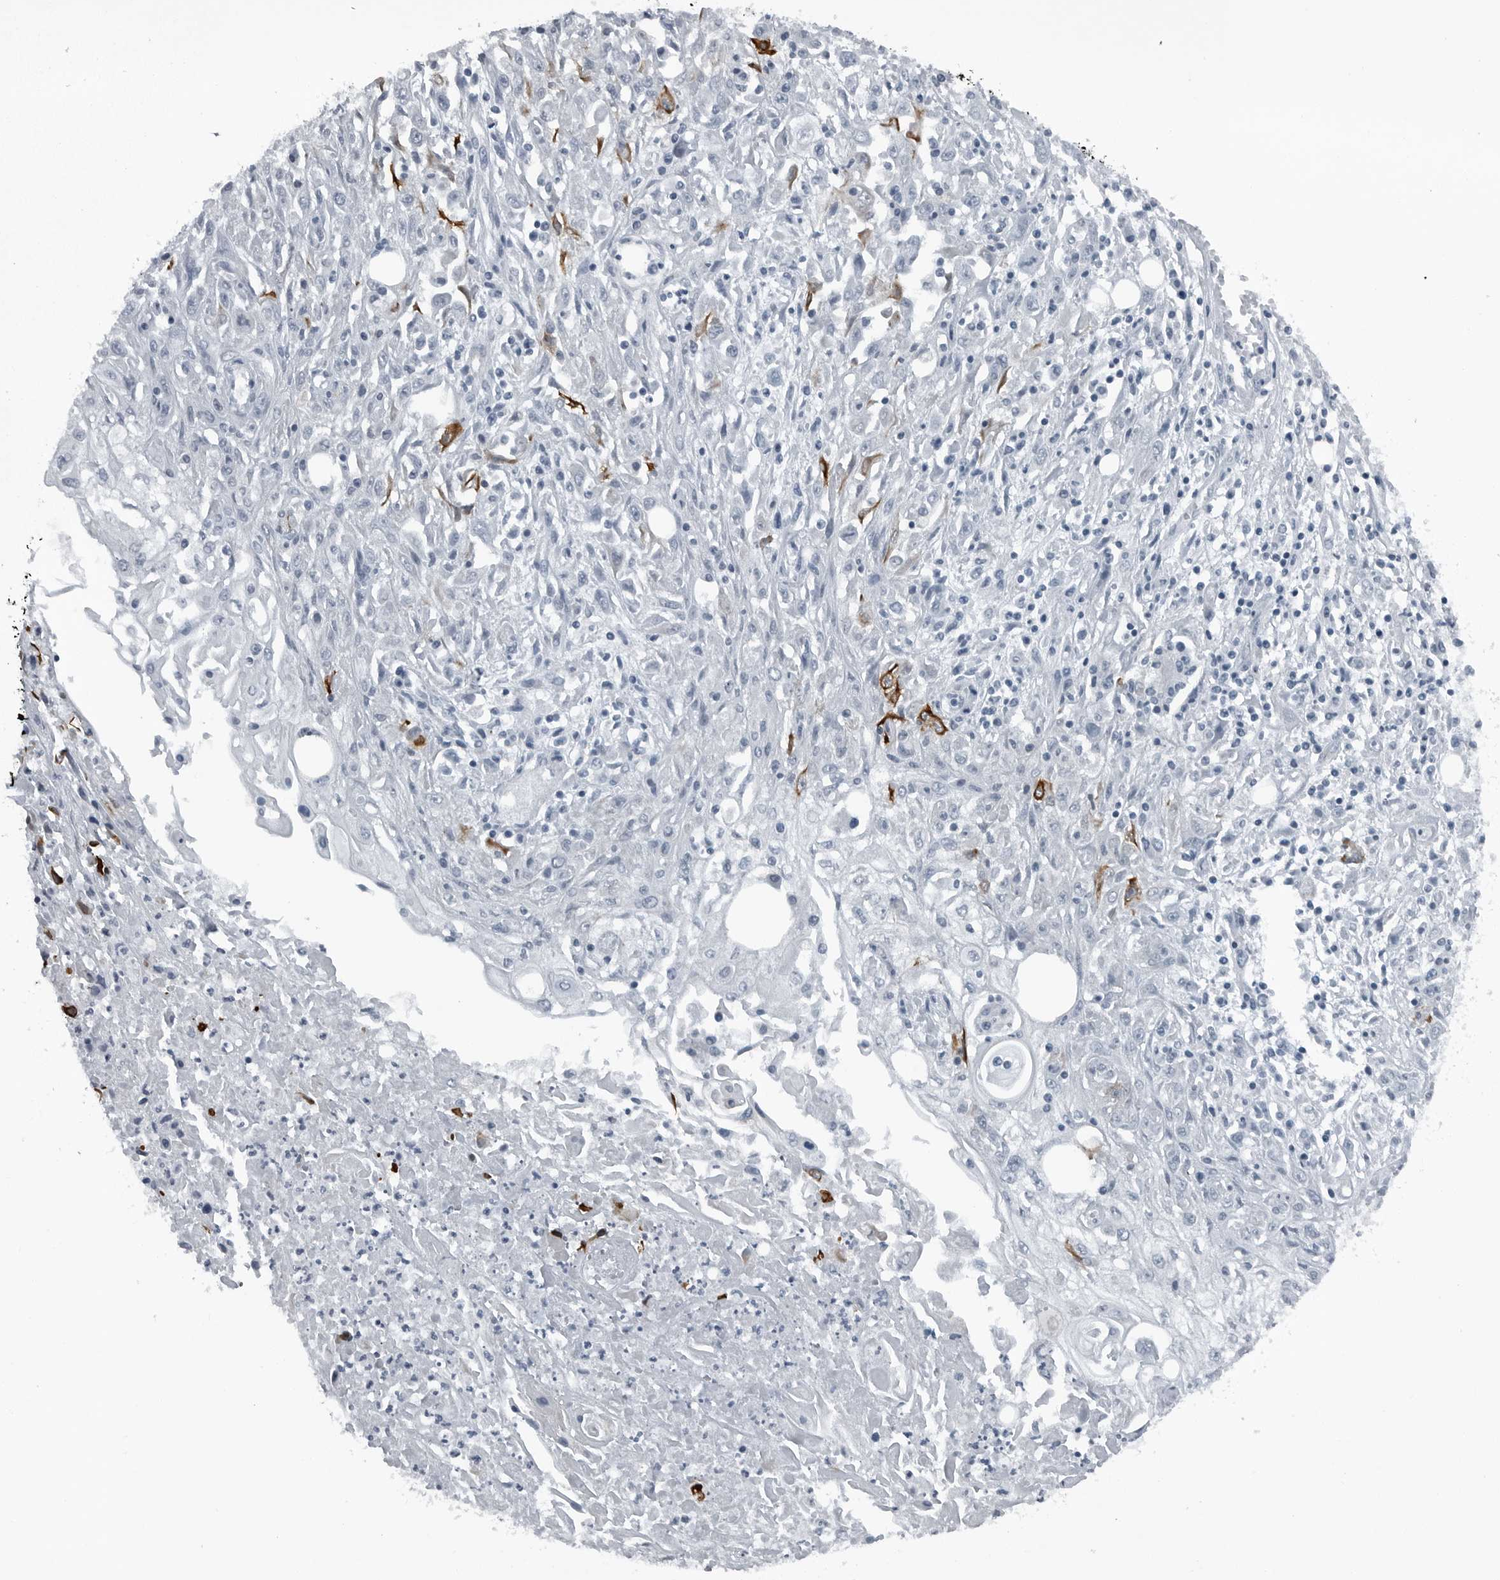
{"staining": {"intensity": "strong", "quantity": "<25%", "location": "cytoplasmic/membranous"}, "tissue": "skin cancer", "cell_type": "Tumor cells", "image_type": "cancer", "snomed": [{"axis": "morphology", "description": "Squamous cell carcinoma, NOS"}, {"axis": "morphology", "description": "Squamous cell carcinoma, metastatic, NOS"}, {"axis": "topography", "description": "Skin"}, {"axis": "topography", "description": "Lymph node"}], "caption": "An IHC histopathology image of tumor tissue is shown. Protein staining in brown highlights strong cytoplasmic/membranous positivity in skin squamous cell carcinoma within tumor cells.", "gene": "GAK", "patient": {"sex": "male", "age": 75}}